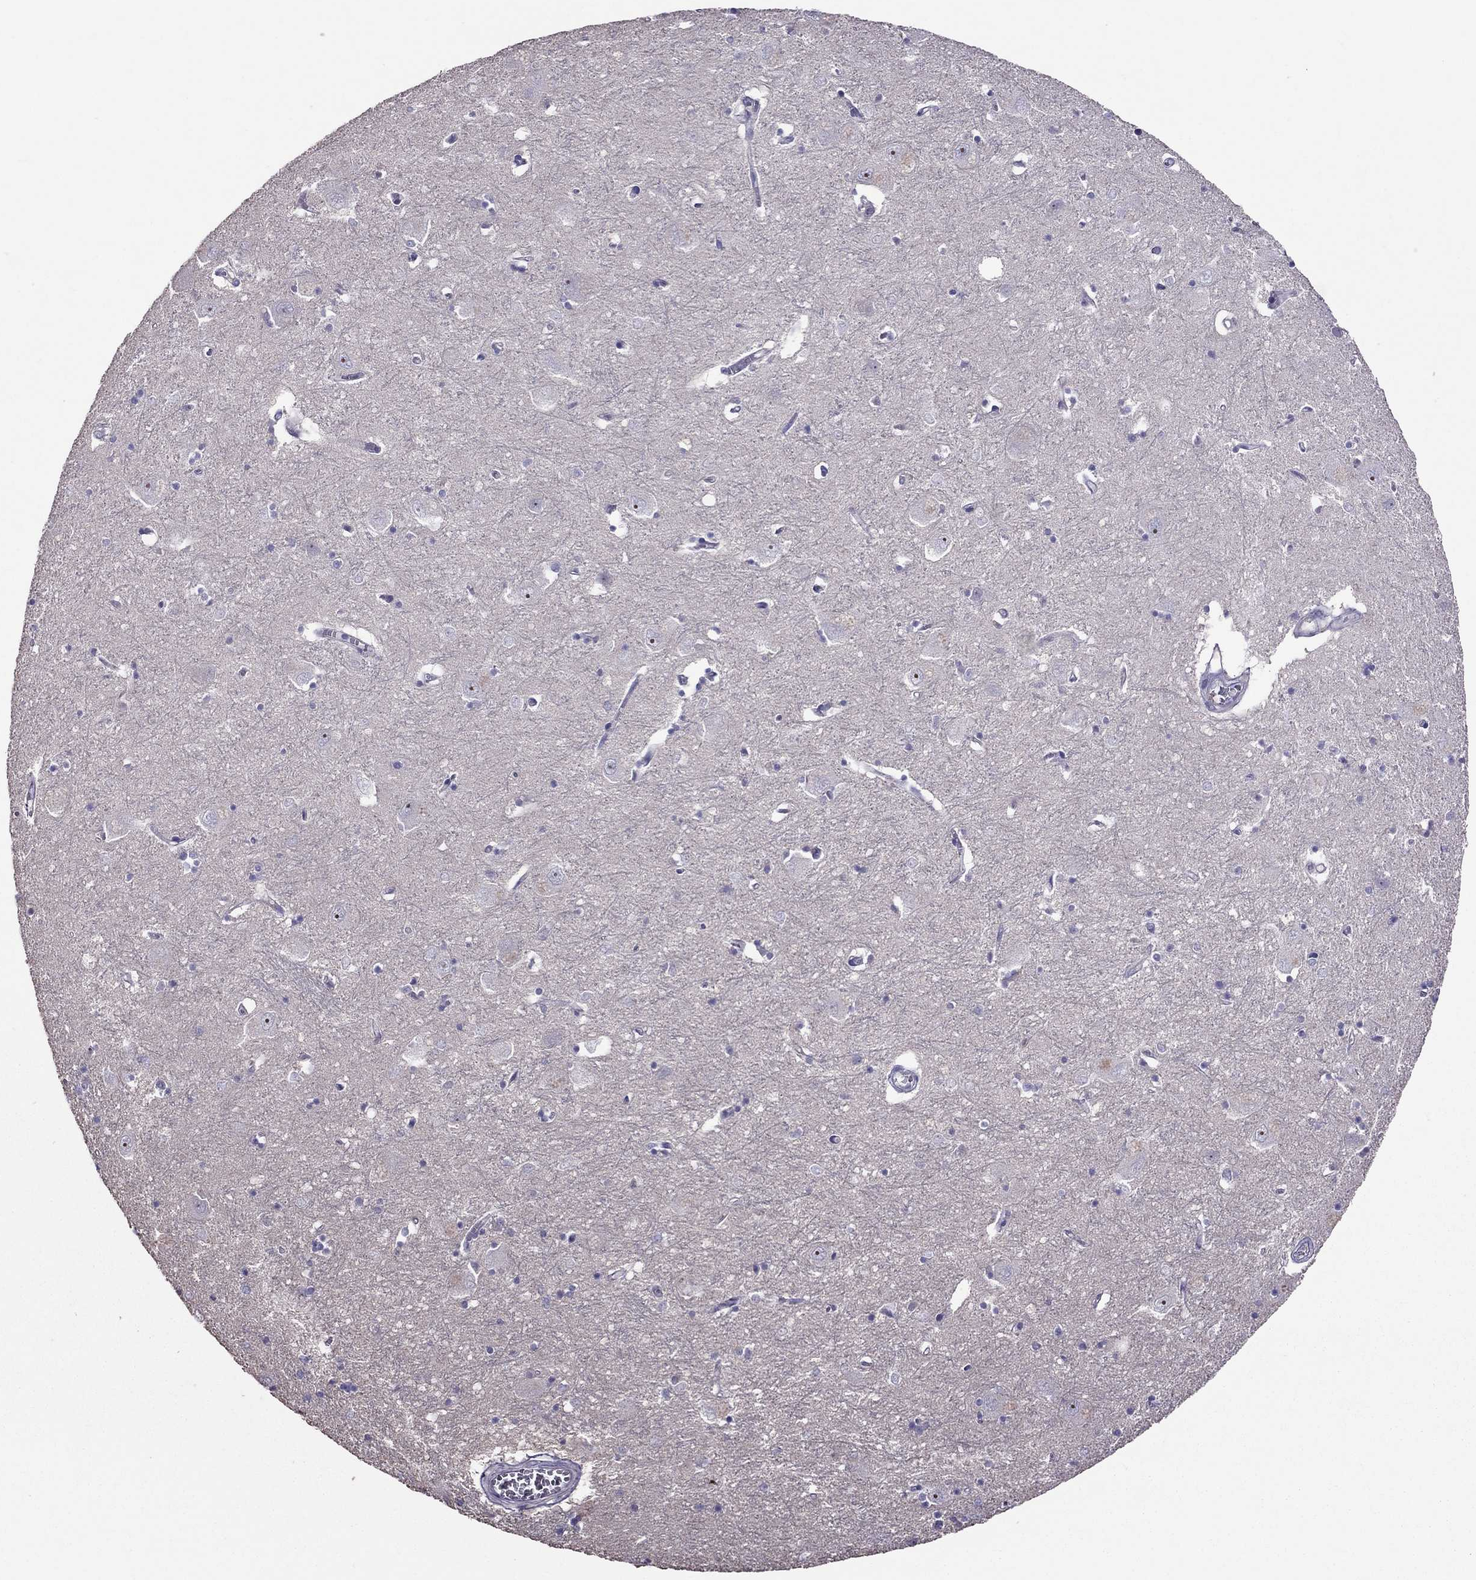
{"staining": {"intensity": "negative", "quantity": "none", "location": "none"}, "tissue": "caudate", "cell_type": "Glial cells", "image_type": "normal", "snomed": [{"axis": "morphology", "description": "Normal tissue, NOS"}, {"axis": "topography", "description": "Lateral ventricle wall"}], "caption": "This is a micrograph of immunohistochemistry staining of normal caudate, which shows no positivity in glial cells.", "gene": "LRRC46", "patient": {"sex": "male", "age": 54}}